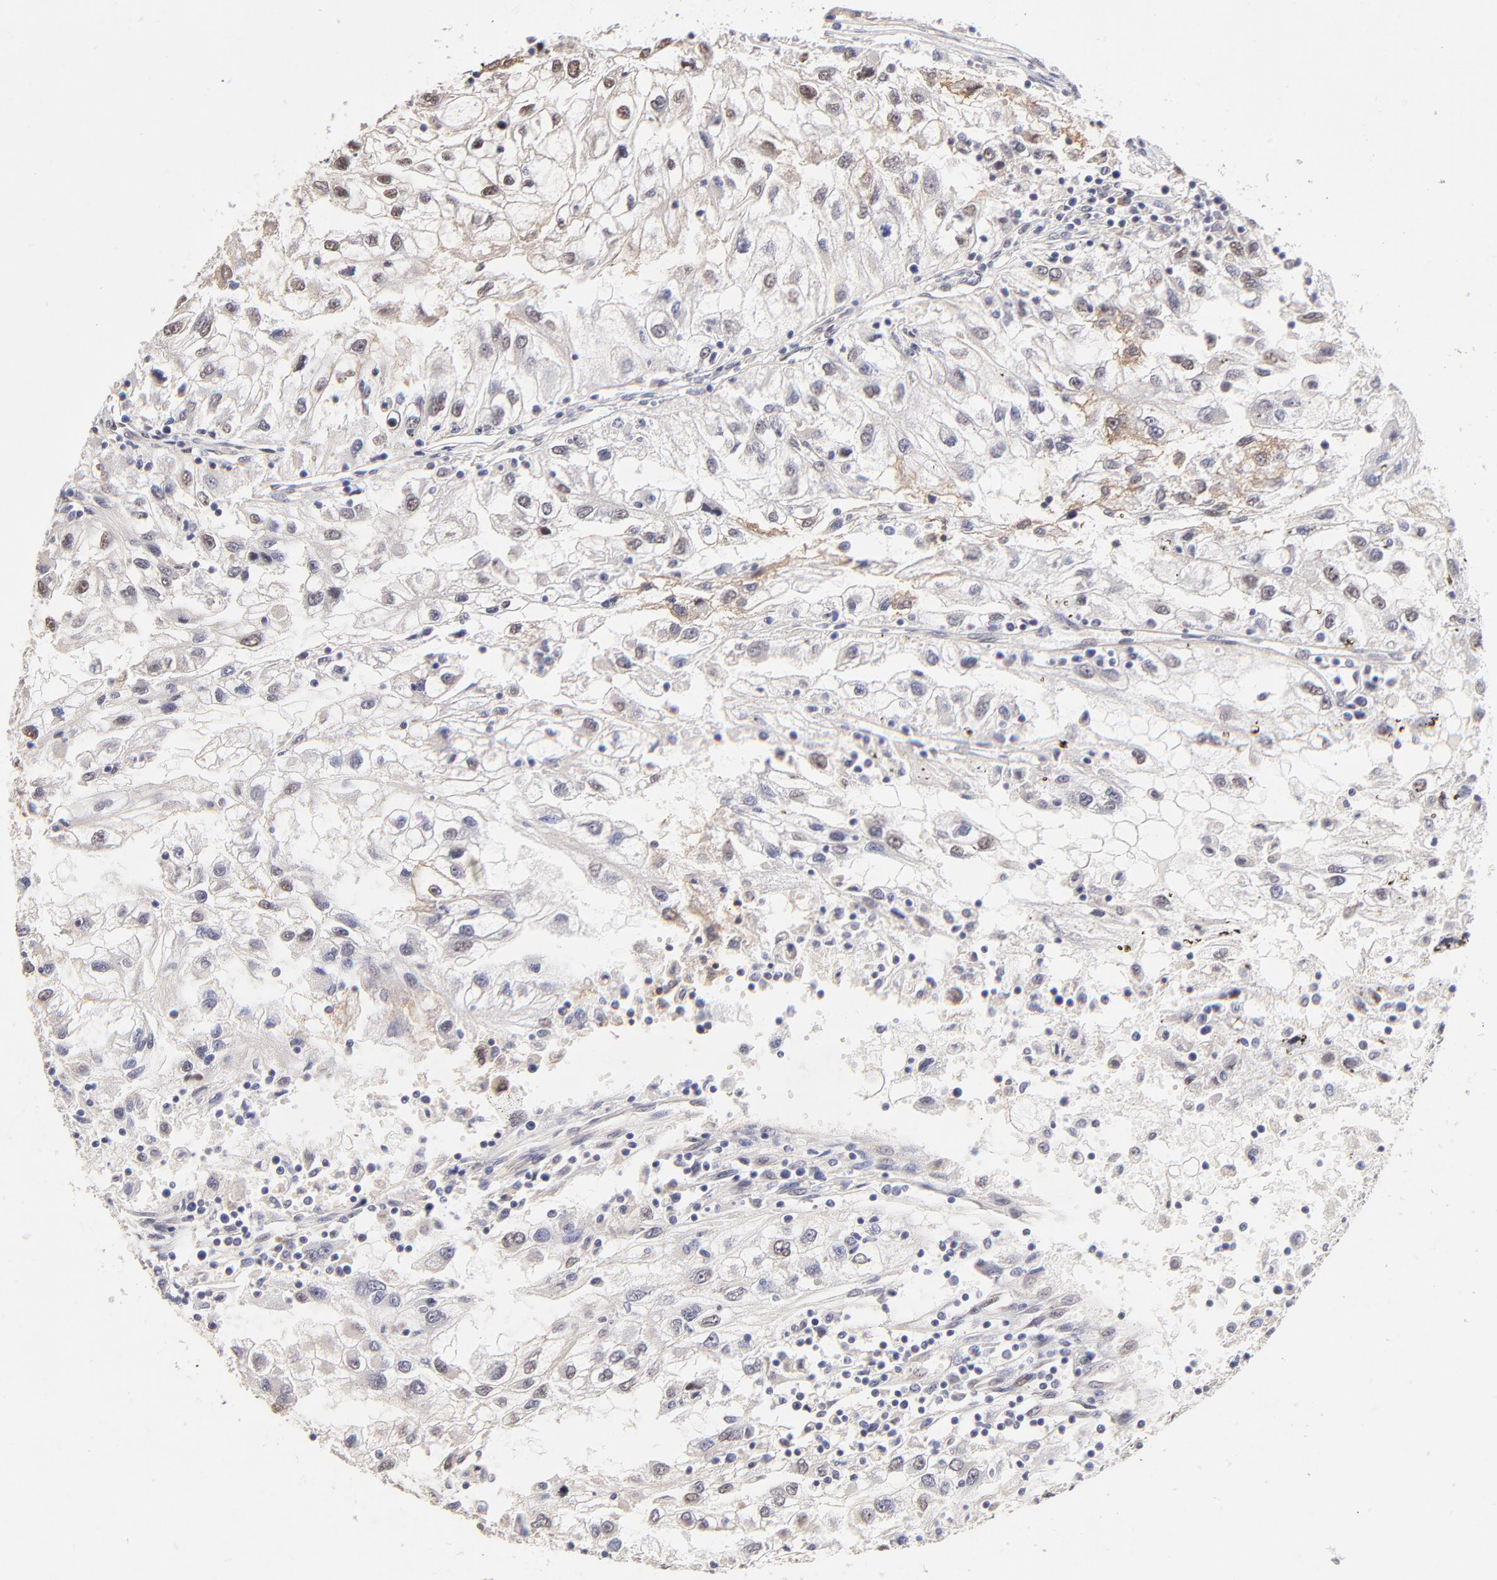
{"staining": {"intensity": "weak", "quantity": "<25%", "location": "cytoplasmic/membranous,nuclear"}, "tissue": "renal cancer", "cell_type": "Tumor cells", "image_type": "cancer", "snomed": [{"axis": "morphology", "description": "Normal tissue, NOS"}, {"axis": "morphology", "description": "Adenocarcinoma, NOS"}, {"axis": "topography", "description": "Kidney"}], "caption": "IHC image of neoplastic tissue: renal cancer (adenocarcinoma) stained with DAB demonstrates no significant protein expression in tumor cells.", "gene": "ZNF10", "patient": {"sex": "male", "age": 71}}